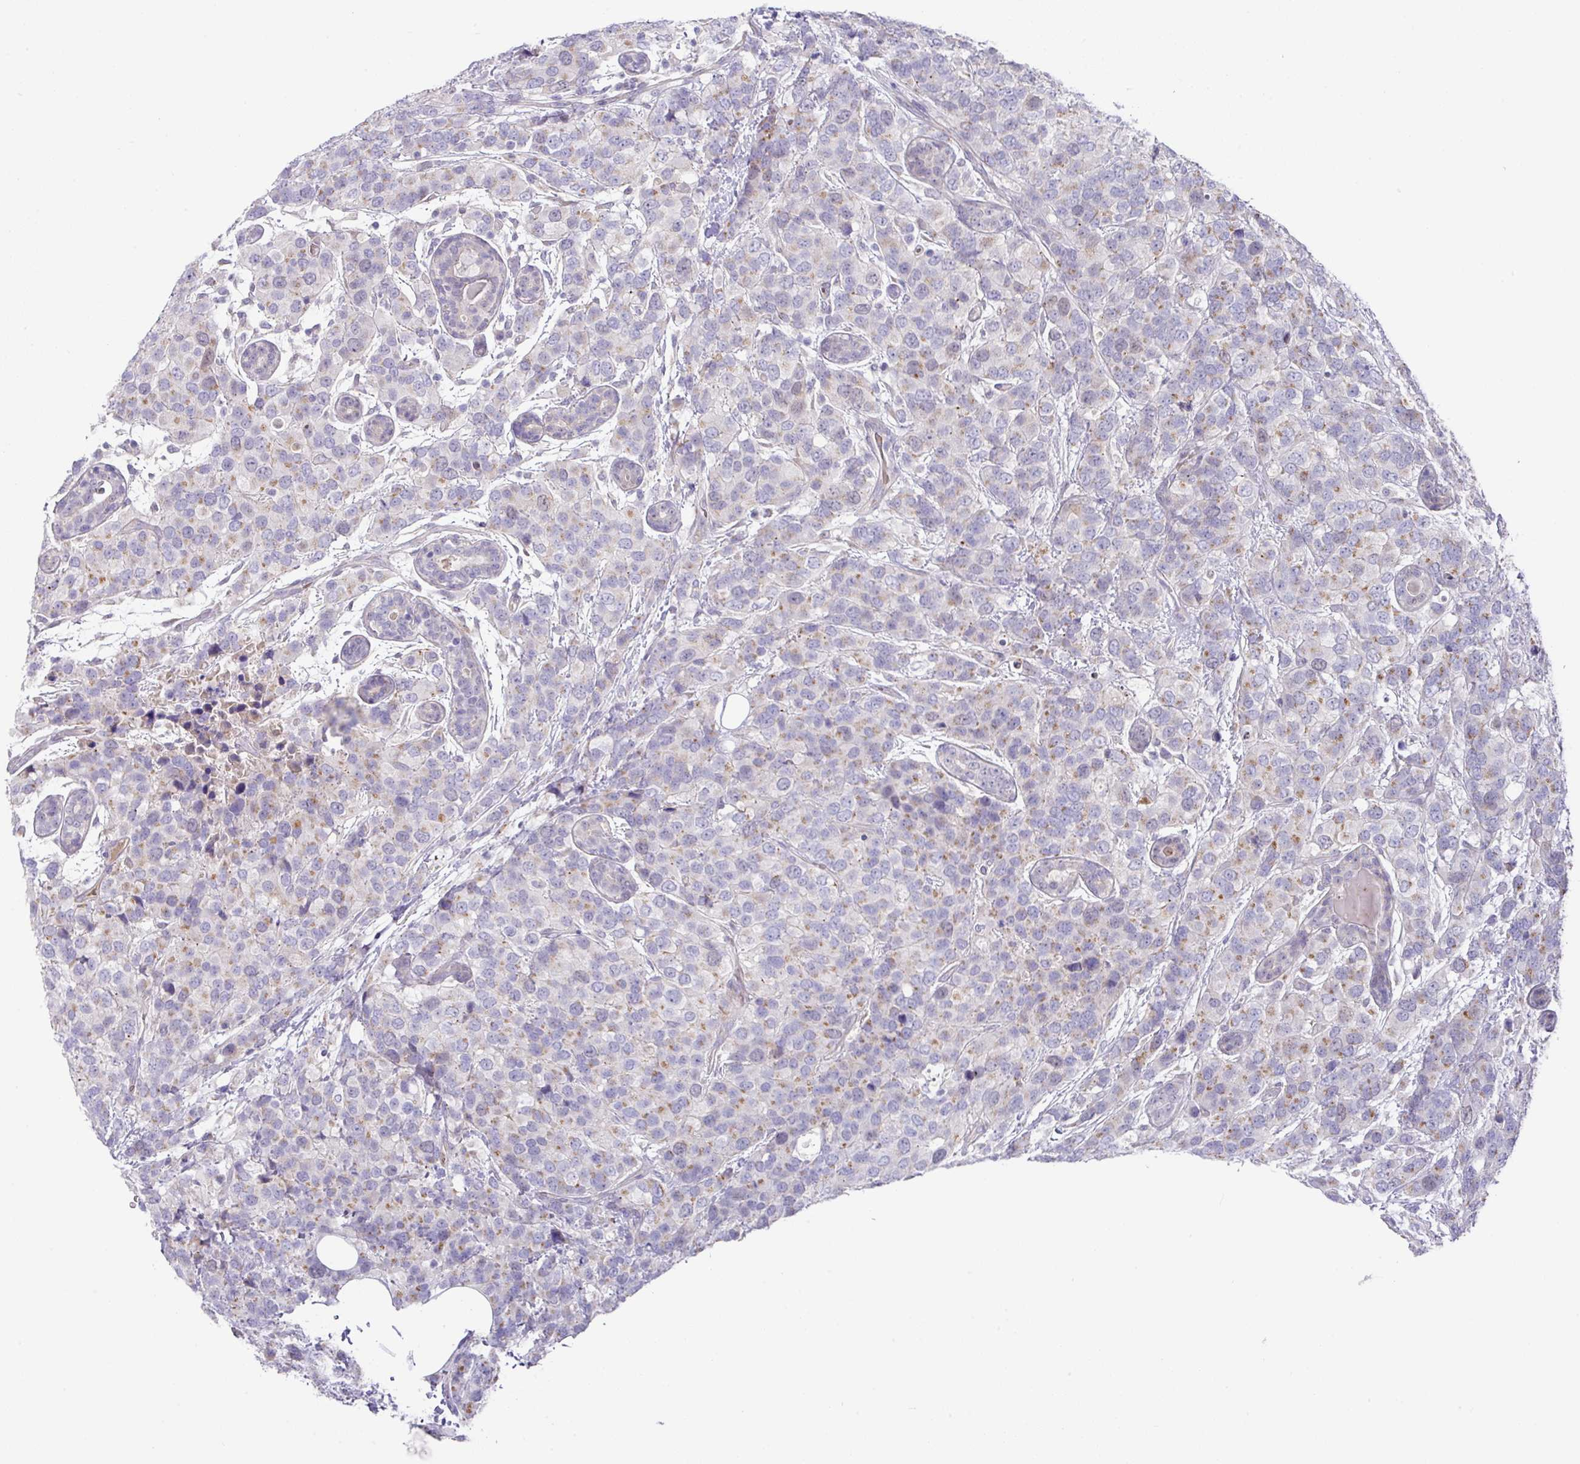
{"staining": {"intensity": "weak", "quantity": "25%-75%", "location": "cytoplasmic/membranous"}, "tissue": "breast cancer", "cell_type": "Tumor cells", "image_type": "cancer", "snomed": [{"axis": "morphology", "description": "Lobular carcinoma"}, {"axis": "topography", "description": "Breast"}], "caption": "Breast cancer (lobular carcinoma) stained with a brown dye exhibits weak cytoplasmic/membranous positive positivity in approximately 25%-75% of tumor cells.", "gene": "TARM1", "patient": {"sex": "female", "age": 59}}